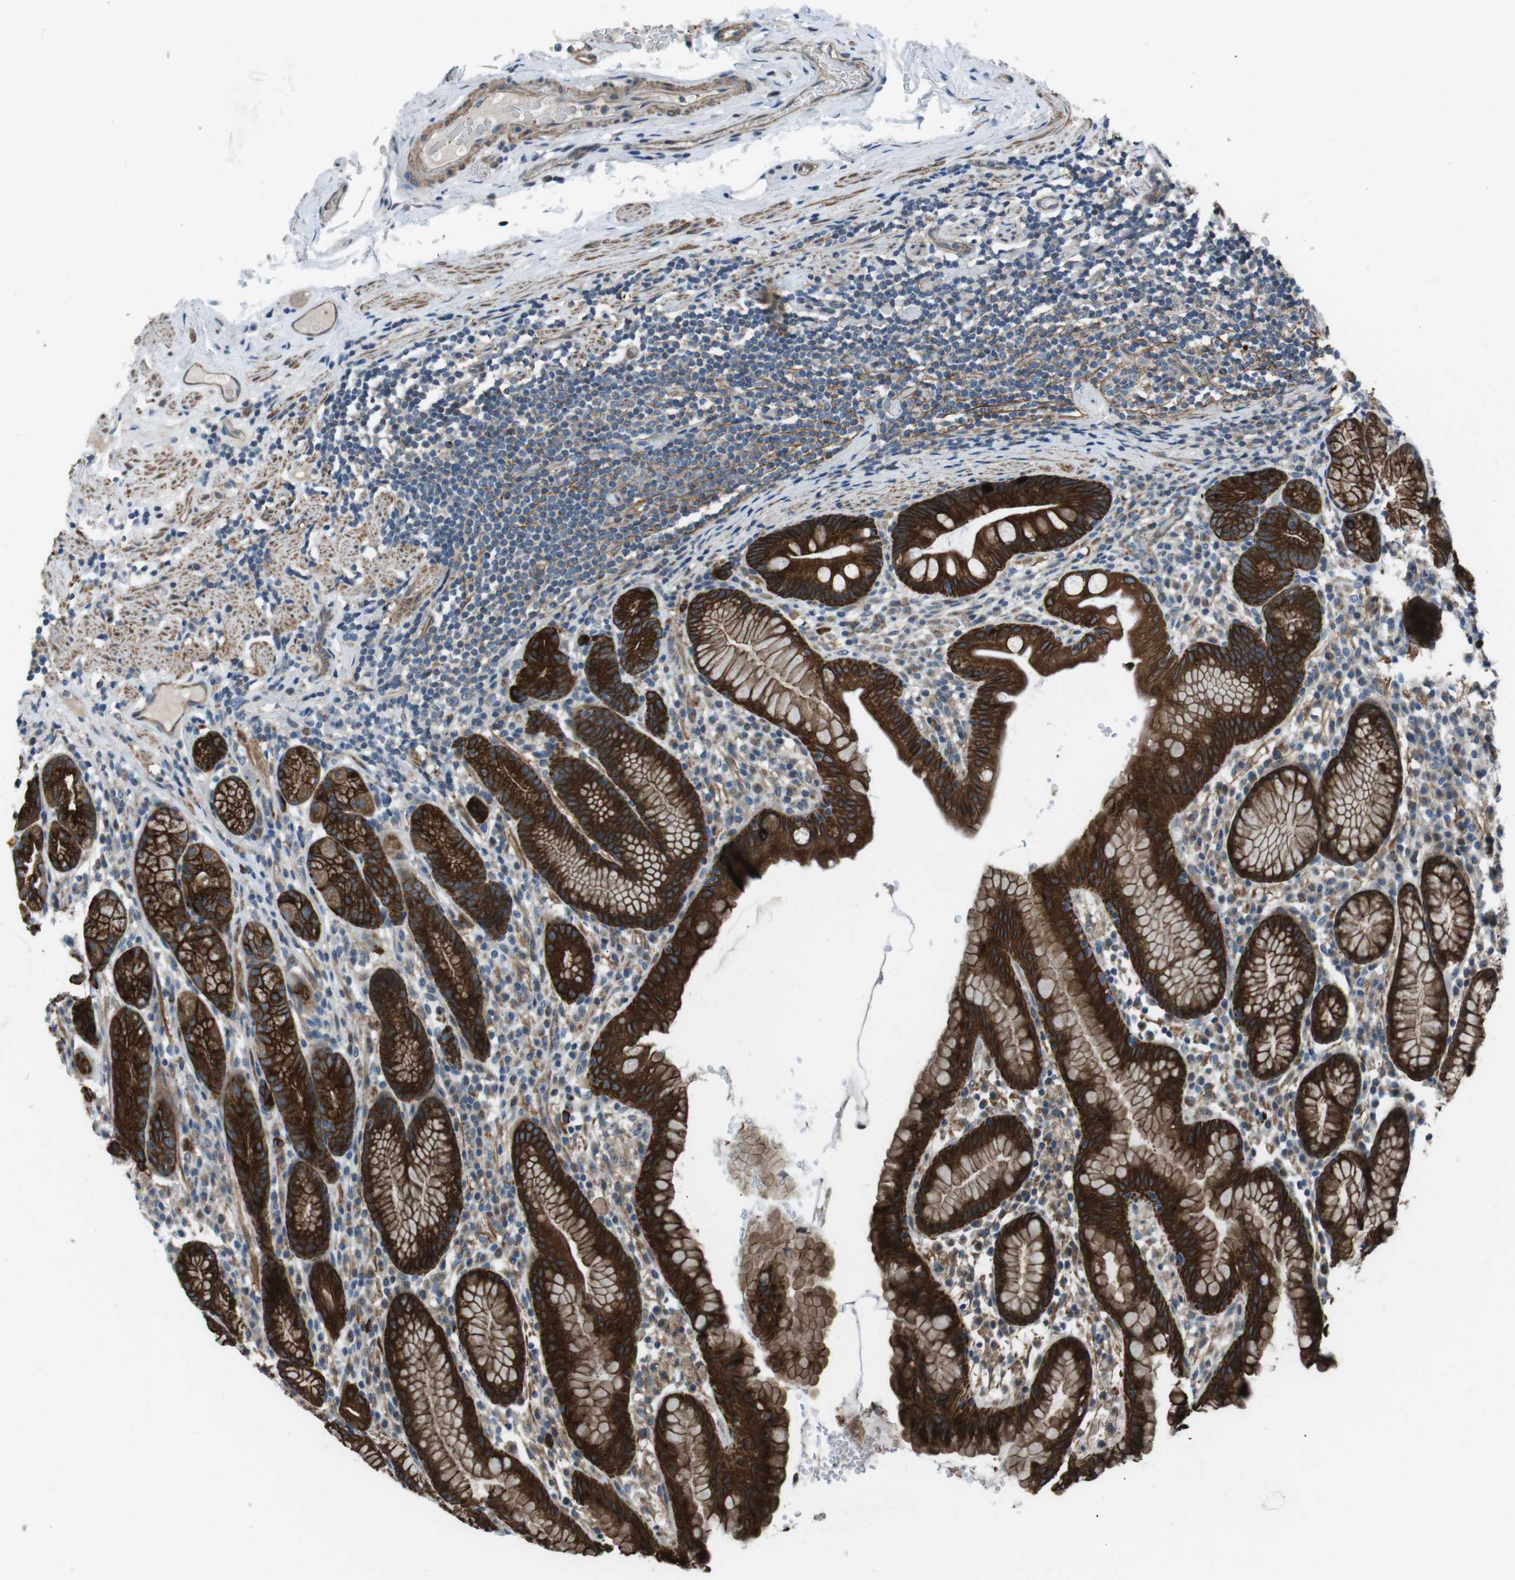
{"staining": {"intensity": "strong", "quantity": ">75%", "location": "cytoplasmic/membranous"}, "tissue": "stomach", "cell_type": "Glandular cells", "image_type": "normal", "snomed": [{"axis": "morphology", "description": "Normal tissue, NOS"}, {"axis": "topography", "description": "Stomach, lower"}], "caption": "A brown stain labels strong cytoplasmic/membranous expression of a protein in glandular cells of benign human stomach. The staining was performed using DAB (3,3'-diaminobenzidine) to visualize the protein expression in brown, while the nuclei were stained in blue with hematoxylin (Magnification: 20x).", "gene": "FAM174B", "patient": {"sex": "male", "age": 52}}